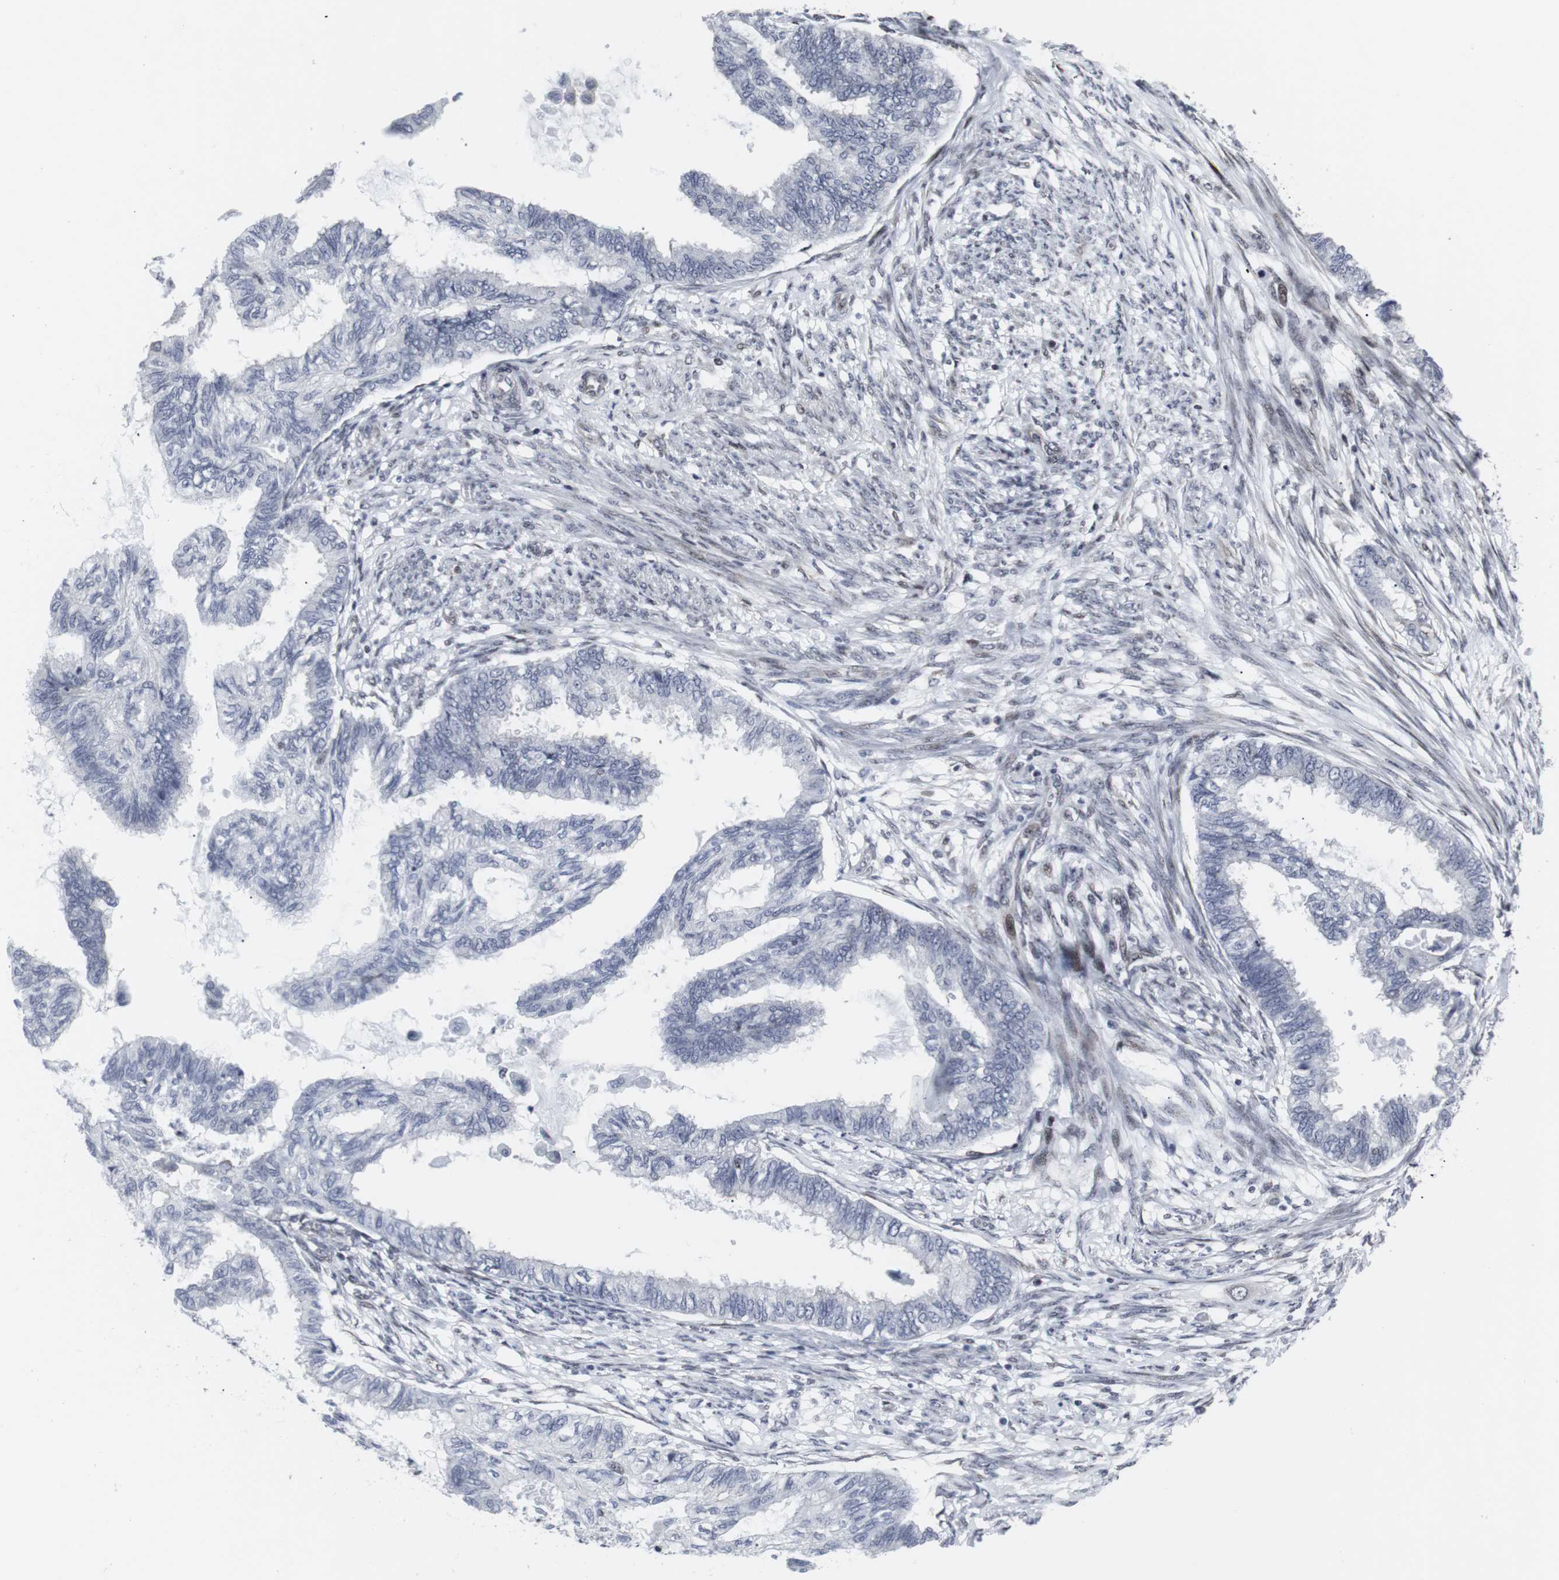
{"staining": {"intensity": "negative", "quantity": "none", "location": "none"}, "tissue": "cervical cancer", "cell_type": "Tumor cells", "image_type": "cancer", "snomed": [{"axis": "morphology", "description": "Normal tissue, NOS"}, {"axis": "morphology", "description": "Adenocarcinoma, NOS"}, {"axis": "topography", "description": "Cervix"}, {"axis": "topography", "description": "Endometrium"}], "caption": "Immunohistochemistry histopathology image of human cervical cancer stained for a protein (brown), which reveals no expression in tumor cells. (DAB IHC visualized using brightfield microscopy, high magnification).", "gene": "MLH1", "patient": {"sex": "female", "age": 86}}